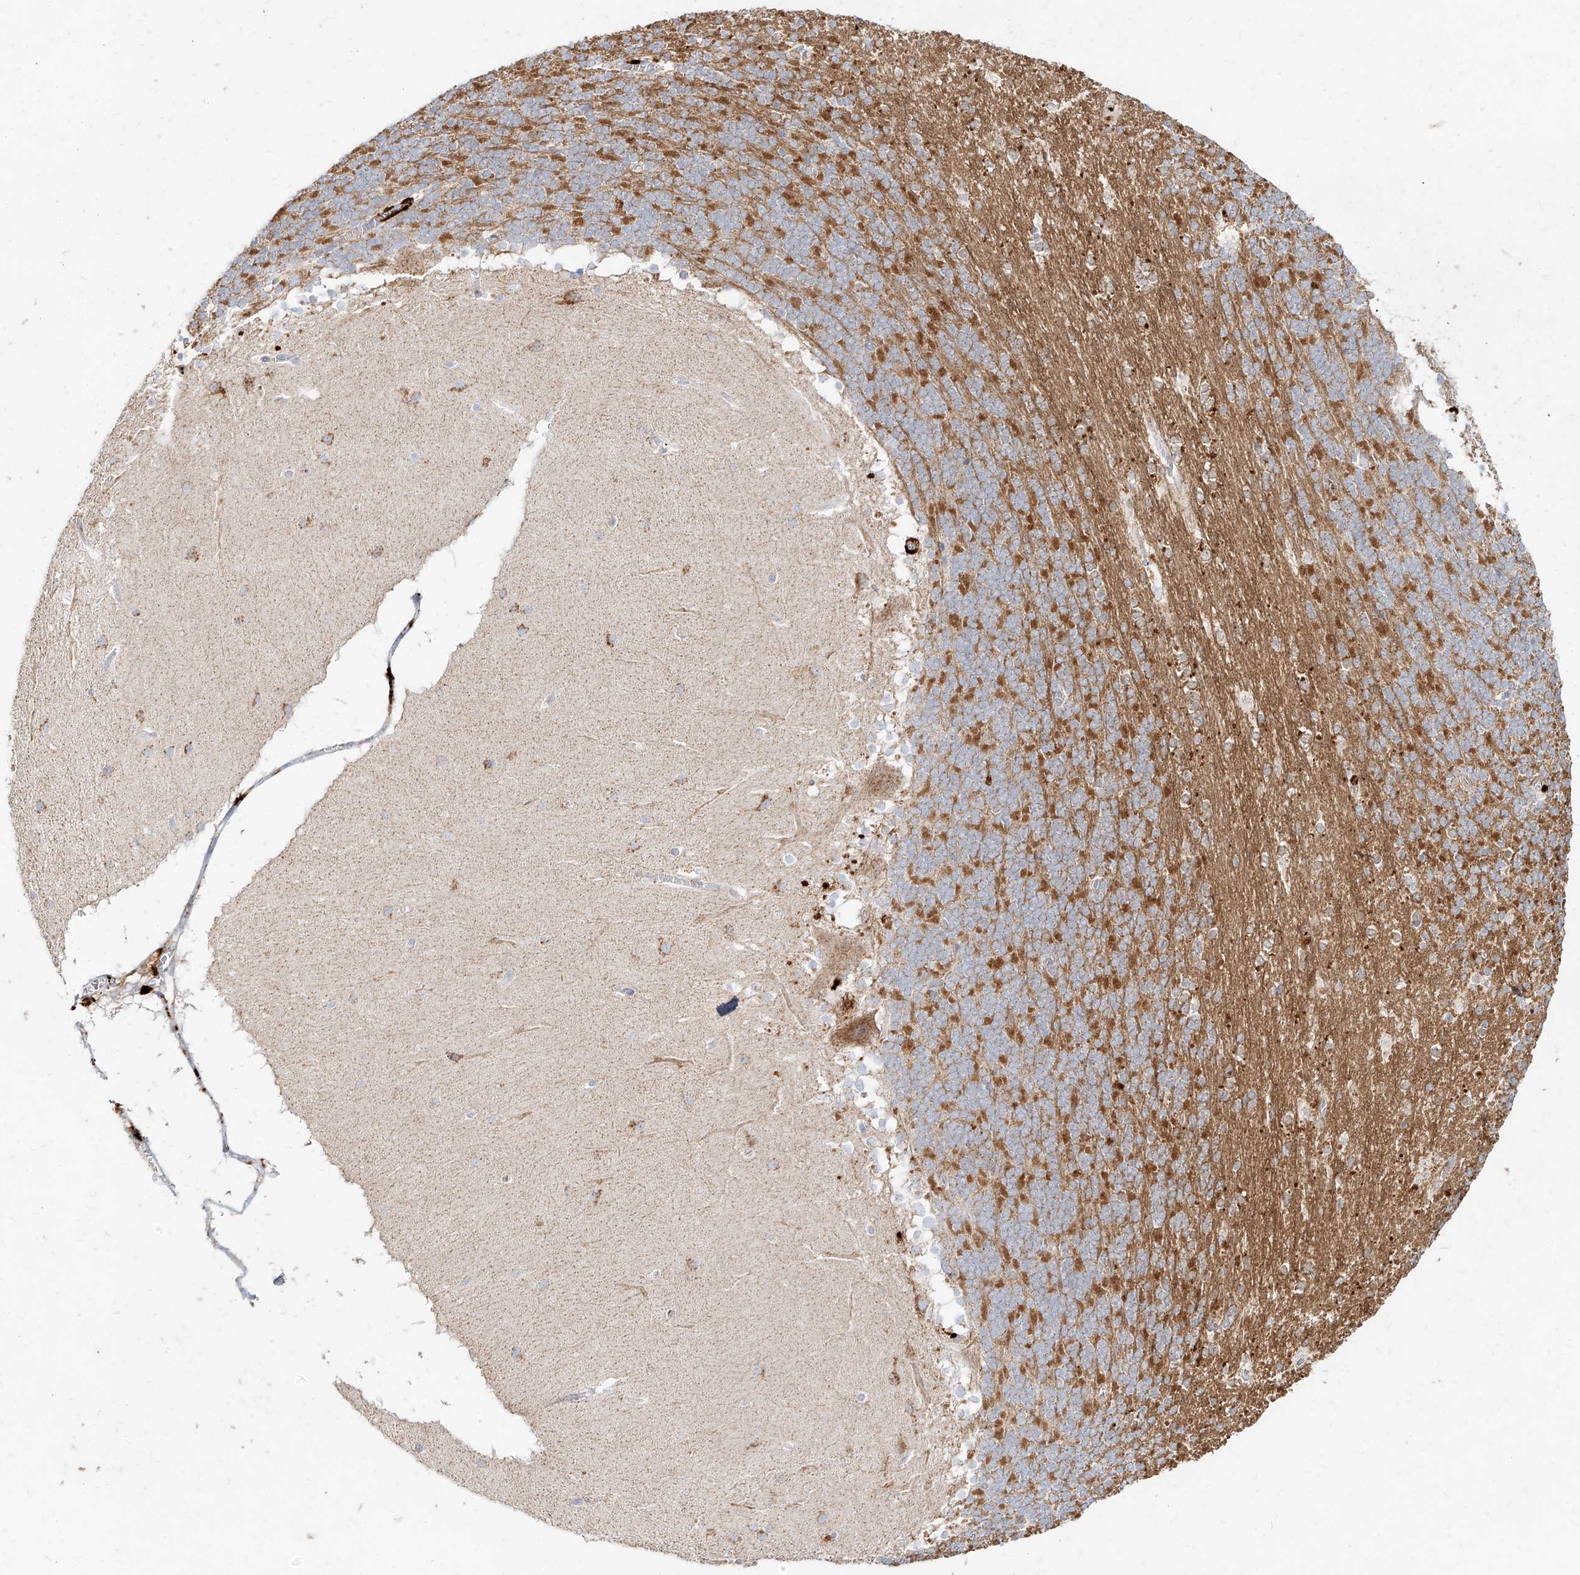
{"staining": {"intensity": "moderate", "quantity": "25%-75%", "location": "cytoplasmic/membranous"}, "tissue": "cerebellum", "cell_type": "Cells in granular layer", "image_type": "normal", "snomed": [{"axis": "morphology", "description": "Normal tissue, NOS"}, {"axis": "topography", "description": "Cerebellum"}], "caption": "About 25%-75% of cells in granular layer in unremarkable human cerebellum display moderate cytoplasmic/membranous protein positivity as visualized by brown immunohistochemical staining.", "gene": "MTX2", "patient": {"sex": "female", "age": 19}}